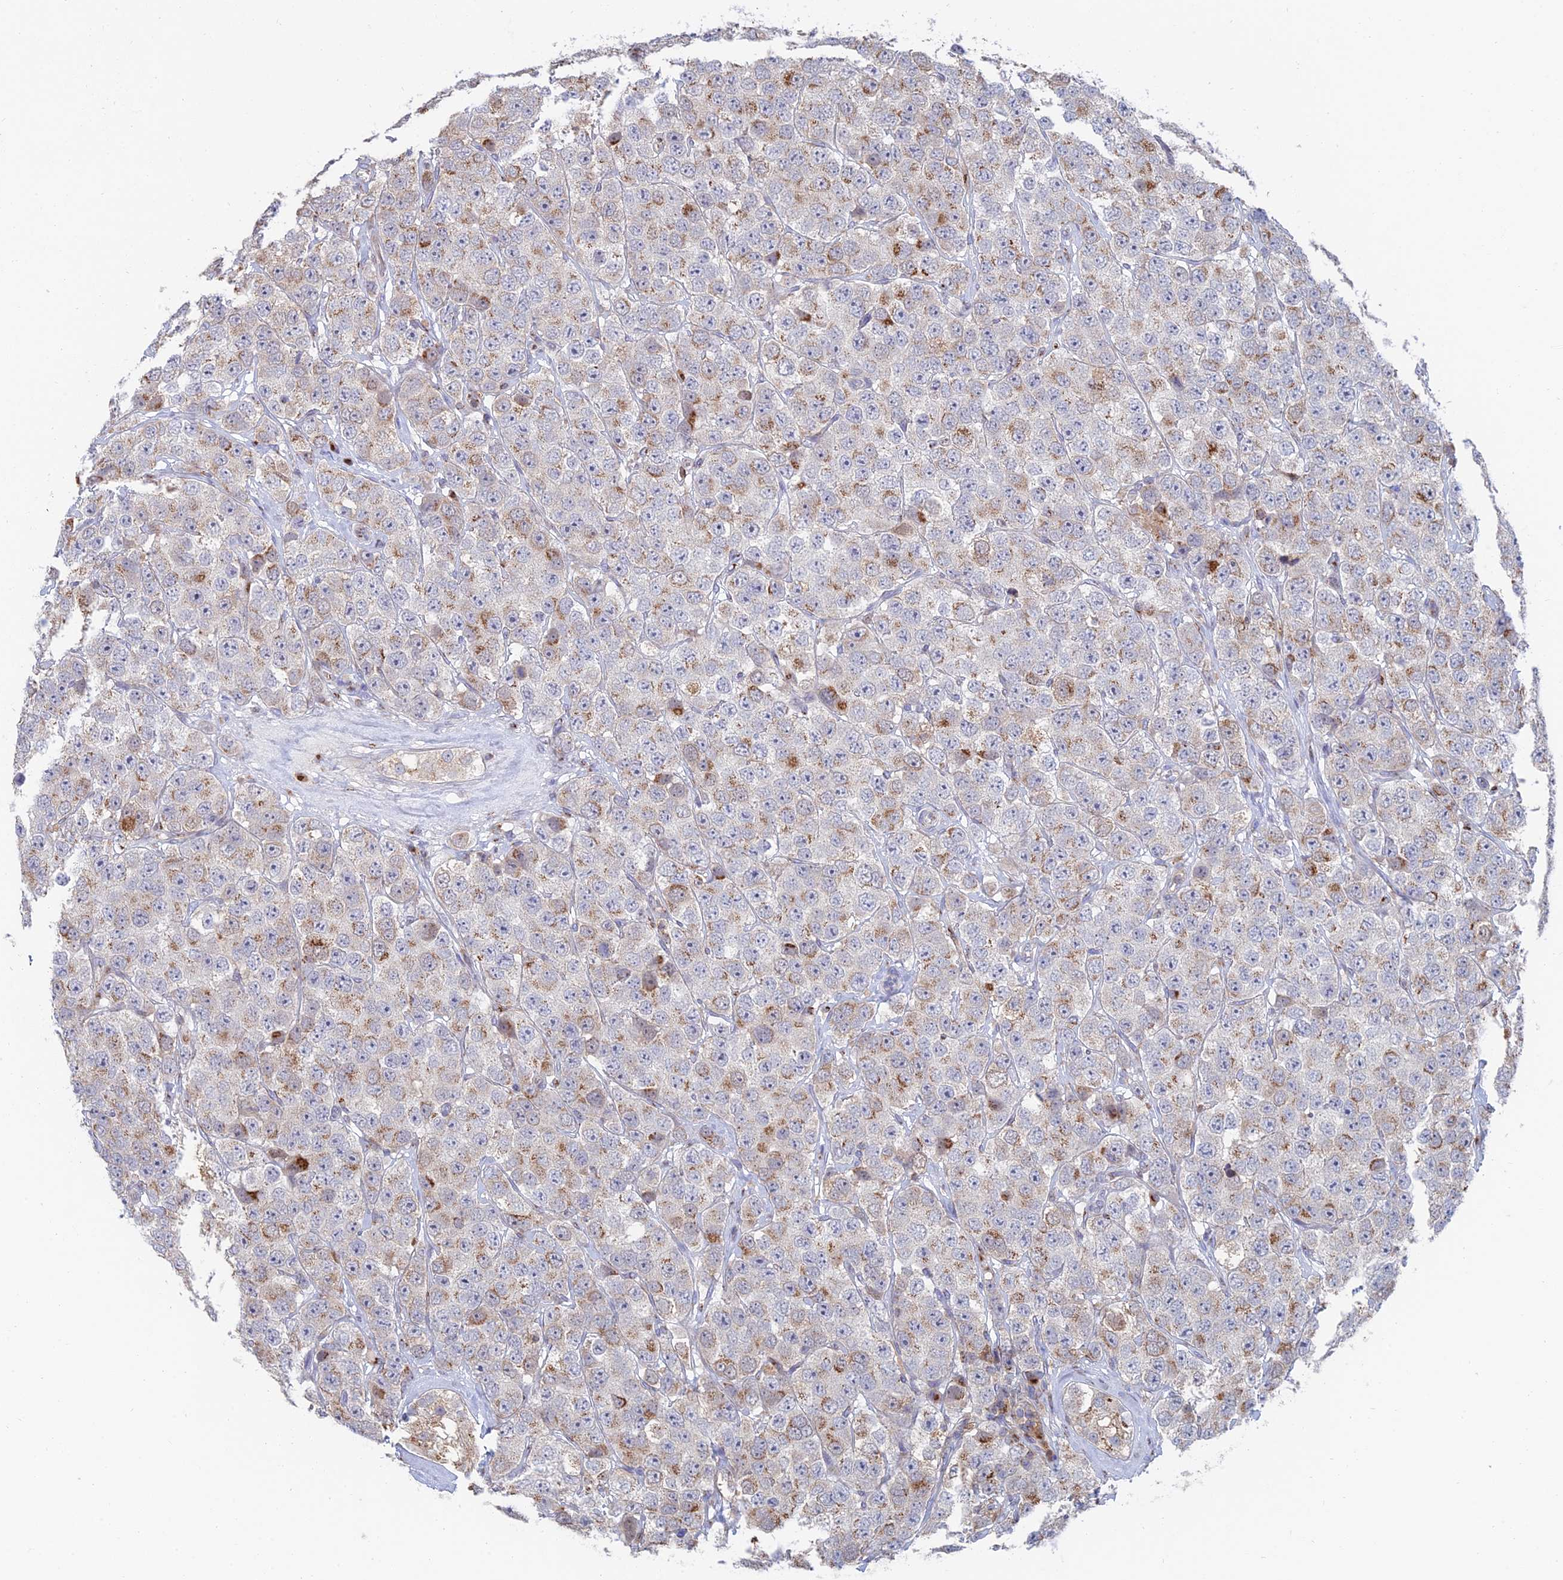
{"staining": {"intensity": "moderate", "quantity": "<25%", "location": "cytoplasmic/membranous"}, "tissue": "testis cancer", "cell_type": "Tumor cells", "image_type": "cancer", "snomed": [{"axis": "morphology", "description": "Seminoma, NOS"}, {"axis": "topography", "description": "Testis"}], "caption": "Protein expression analysis of testis cancer exhibits moderate cytoplasmic/membranous positivity in approximately <25% of tumor cells.", "gene": "HS2ST1", "patient": {"sex": "male", "age": 28}}